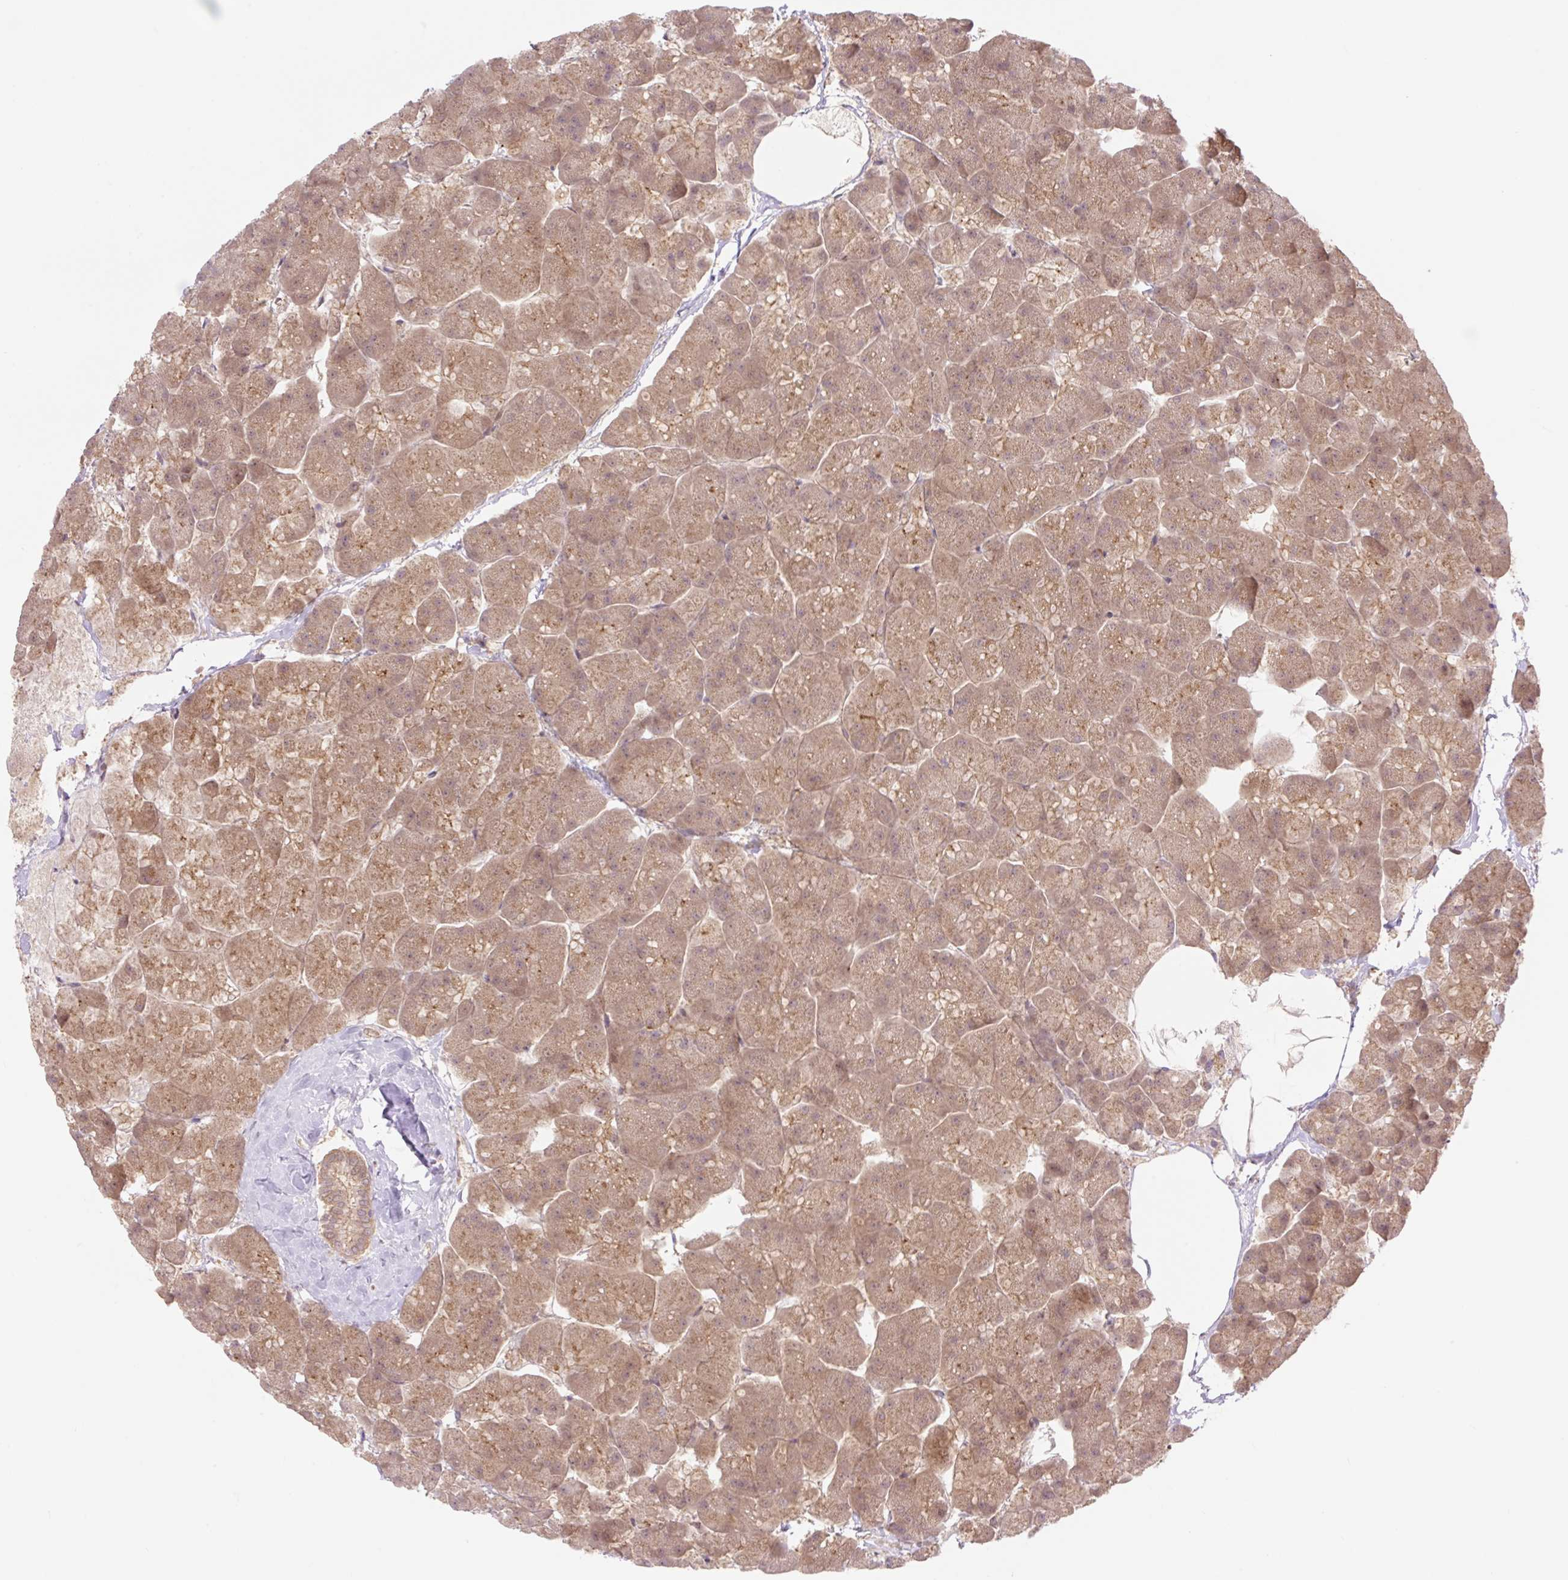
{"staining": {"intensity": "strong", "quantity": "25%-75%", "location": "cytoplasmic/membranous,nuclear"}, "tissue": "pancreas", "cell_type": "Exocrine glandular cells", "image_type": "normal", "snomed": [{"axis": "morphology", "description": "Normal tissue, NOS"}, {"axis": "topography", "description": "Pancreas"}, {"axis": "topography", "description": "Peripheral nerve tissue"}], "caption": "Pancreas stained with DAB (3,3'-diaminobenzidine) immunohistochemistry (IHC) demonstrates high levels of strong cytoplasmic/membranous,nuclear expression in approximately 25%-75% of exocrine glandular cells. (DAB (3,3'-diaminobenzidine) = brown stain, brightfield microscopy at high magnification).", "gene": "VPS25", "patient": {"sex": "male", "age": 54}}